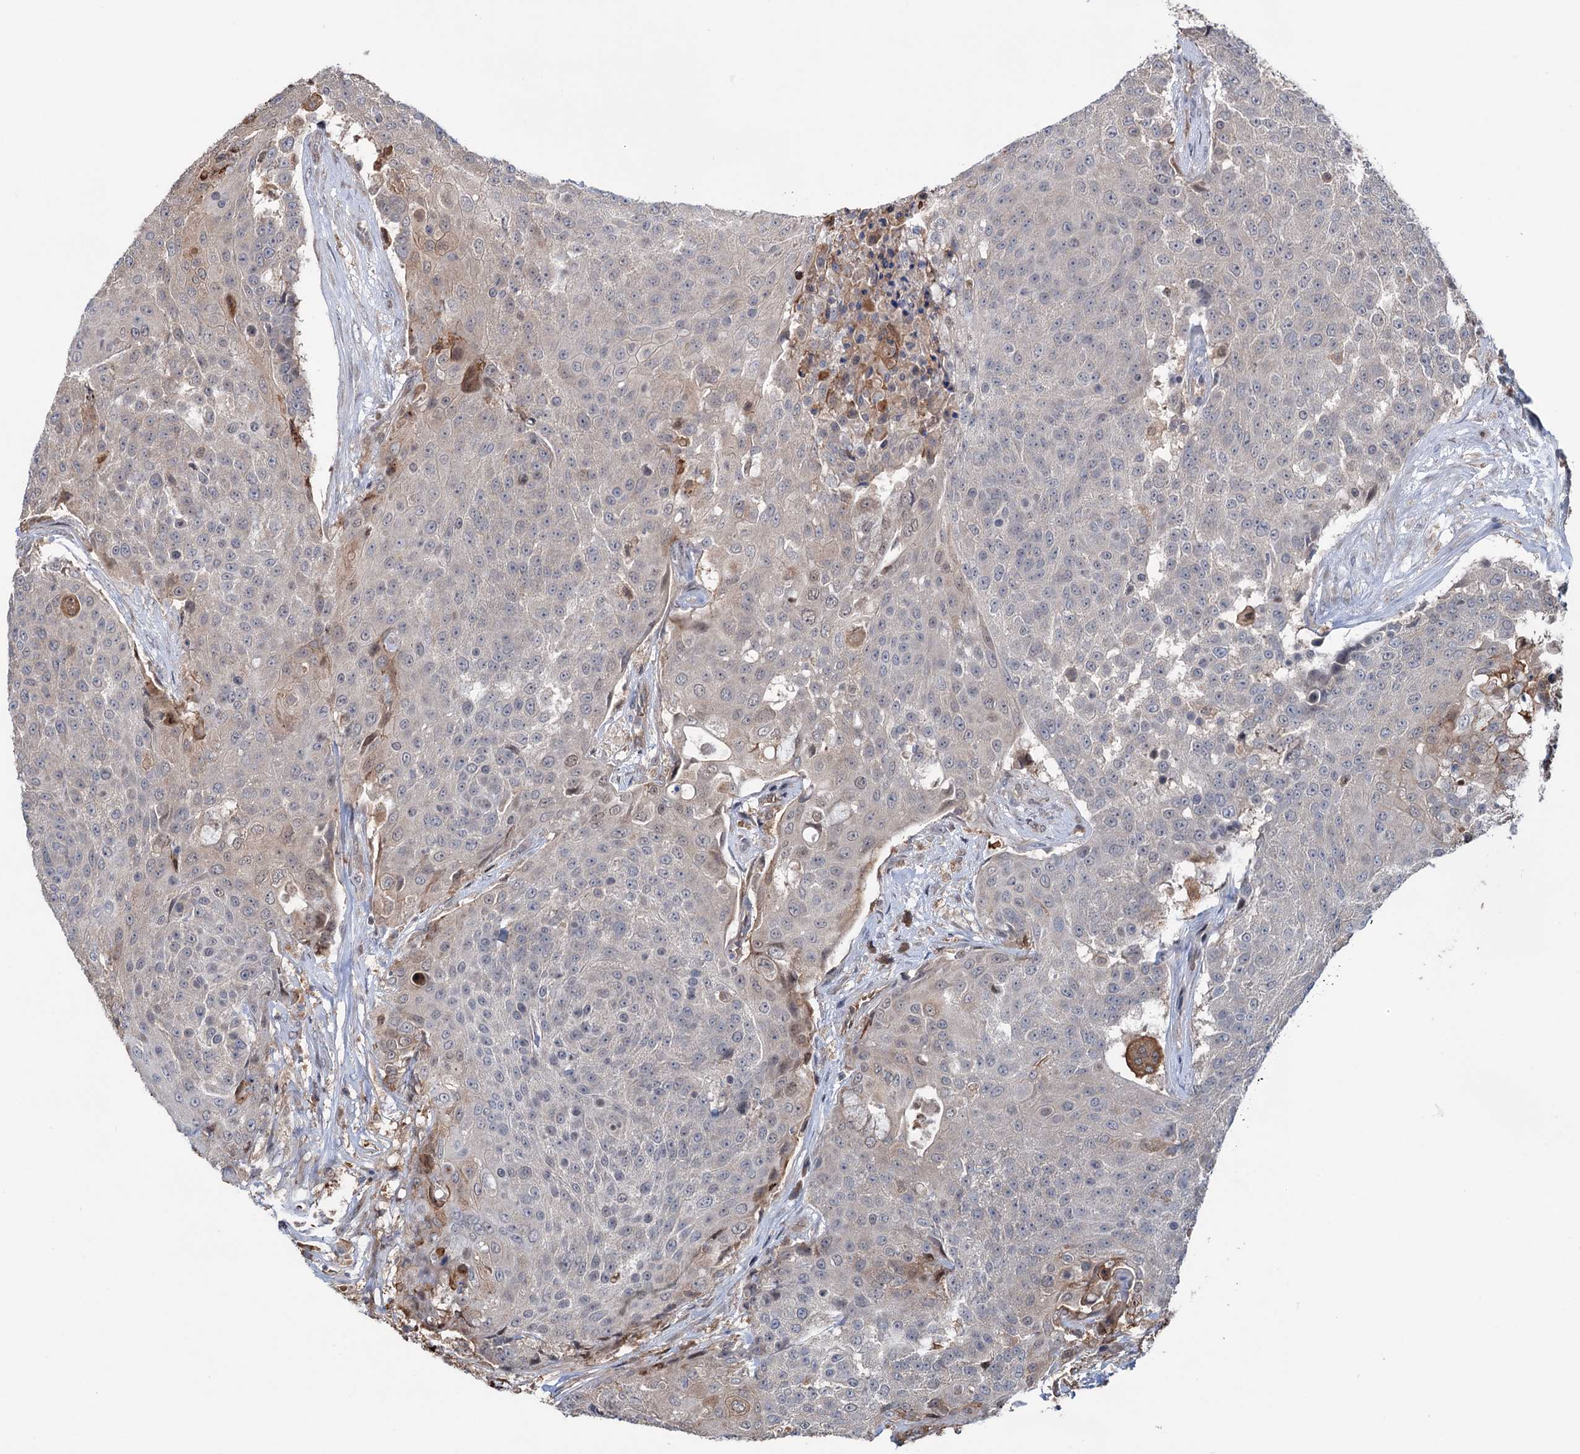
{"staining": {"intensity": "weak", "quantity": "<25%", "location": "cytoplasmic/membranous"}, "tissue": "urothelial cancer", "cell_type": "Tumor cells", "image_type": "cancer", "snomed": [{"axis": "morphology", "description": "Urothelial carcinoma, High grade"}, {"axis": "topography", "description": "Urinary bladder"}], "caption": "IHC image of urothelial cancer stained for a protein (brown), which exhibits no expression in tumor cells.", "gene": "NCAPD2", "patient": {"sex": "female", "age": 63}}